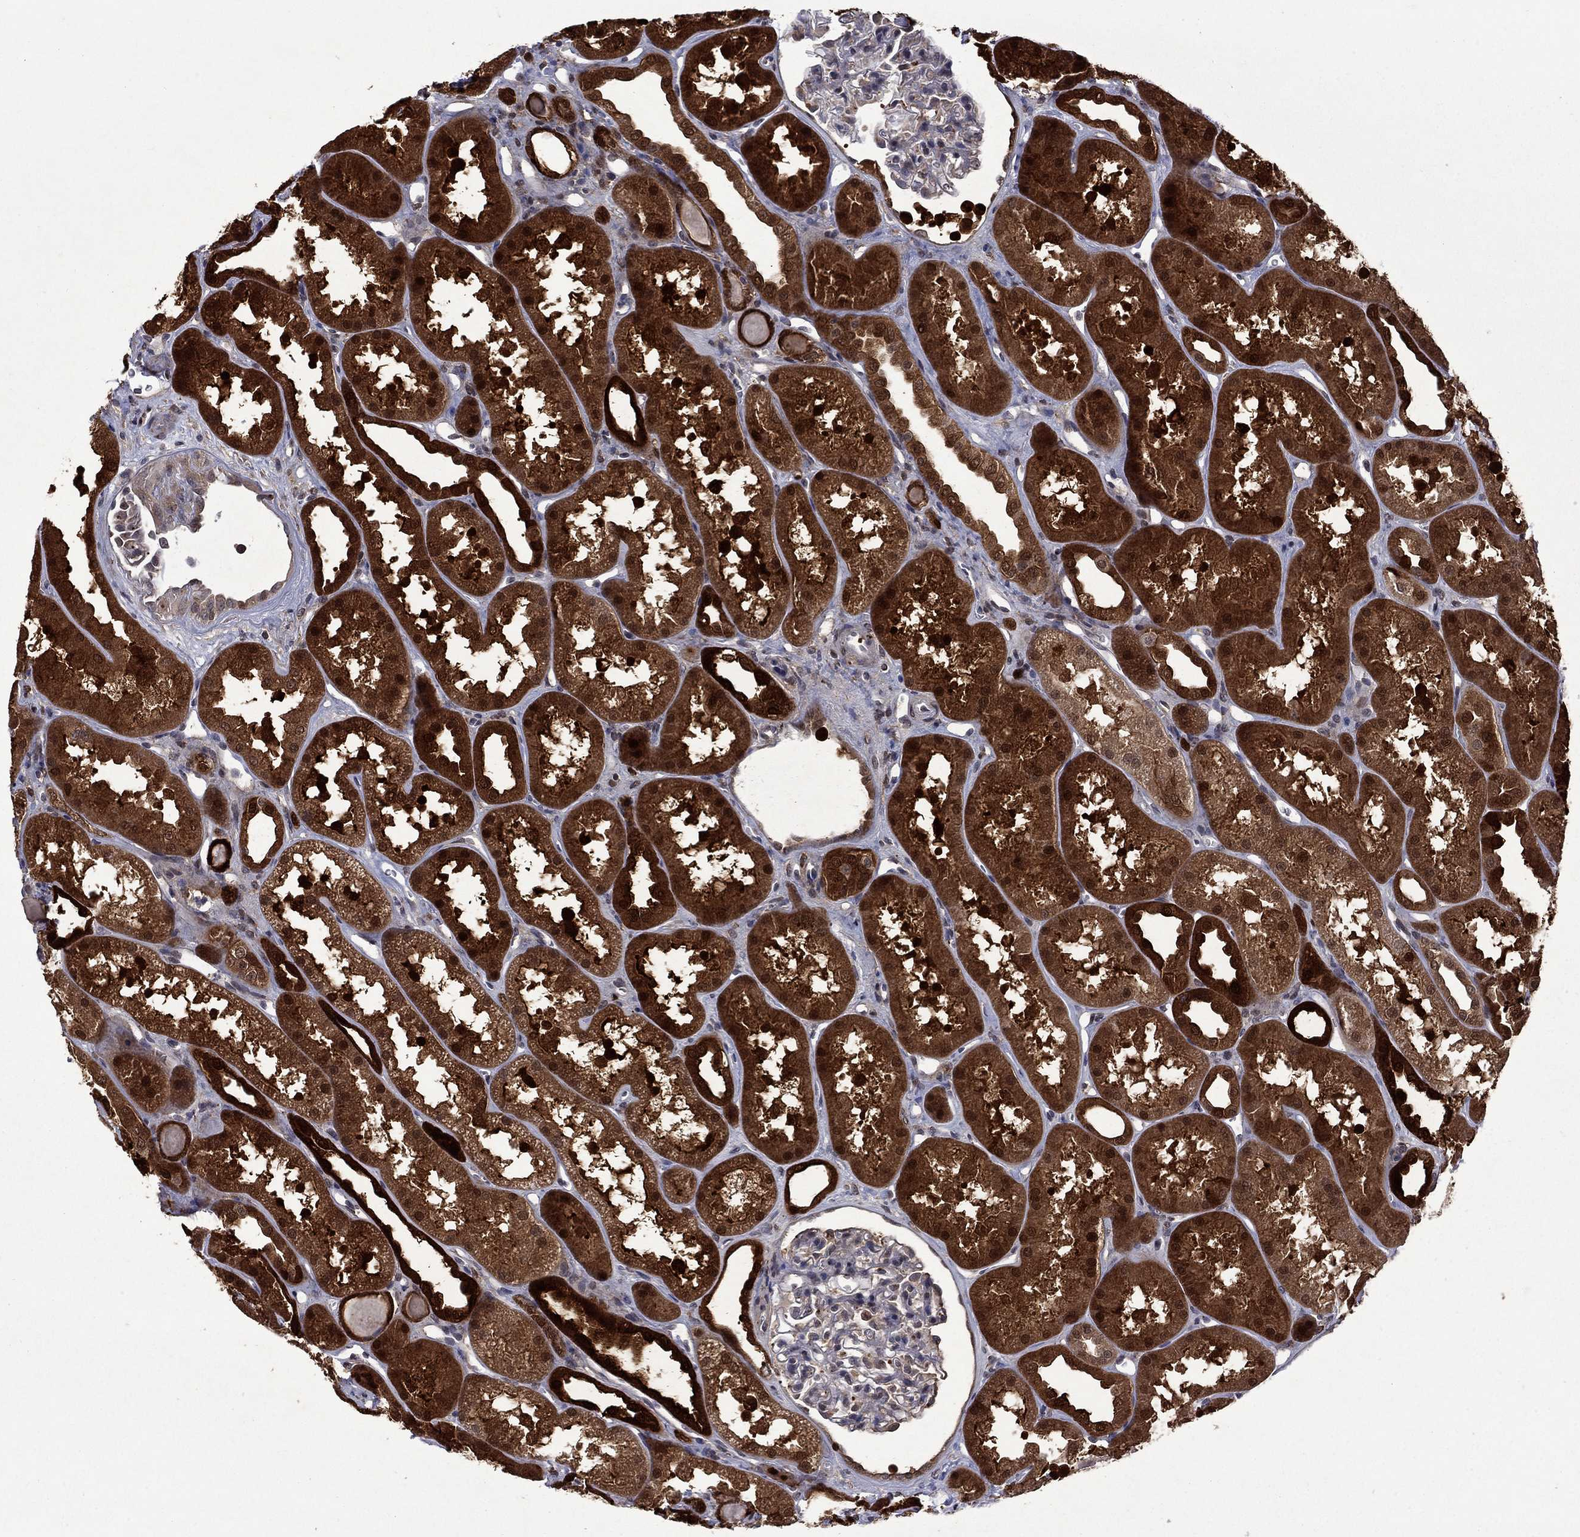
{"staining": {"intensity": "negative", "quantity": "none", "location": "none"}, "tissue": "kidney", "cell_type": "Cells in glomeruli", "image_type": "normal", "snomed": [{"axis": "morphology", "description": "Normal tissue, NOS"}, {"axis": "topography", "description": "Kidney"}], "caption": "A photomicrograph of human kidney is negative for staining in cells in glomeruli.", "gene": "CBR1", "patient": {"sex": "male", "age": 61}}